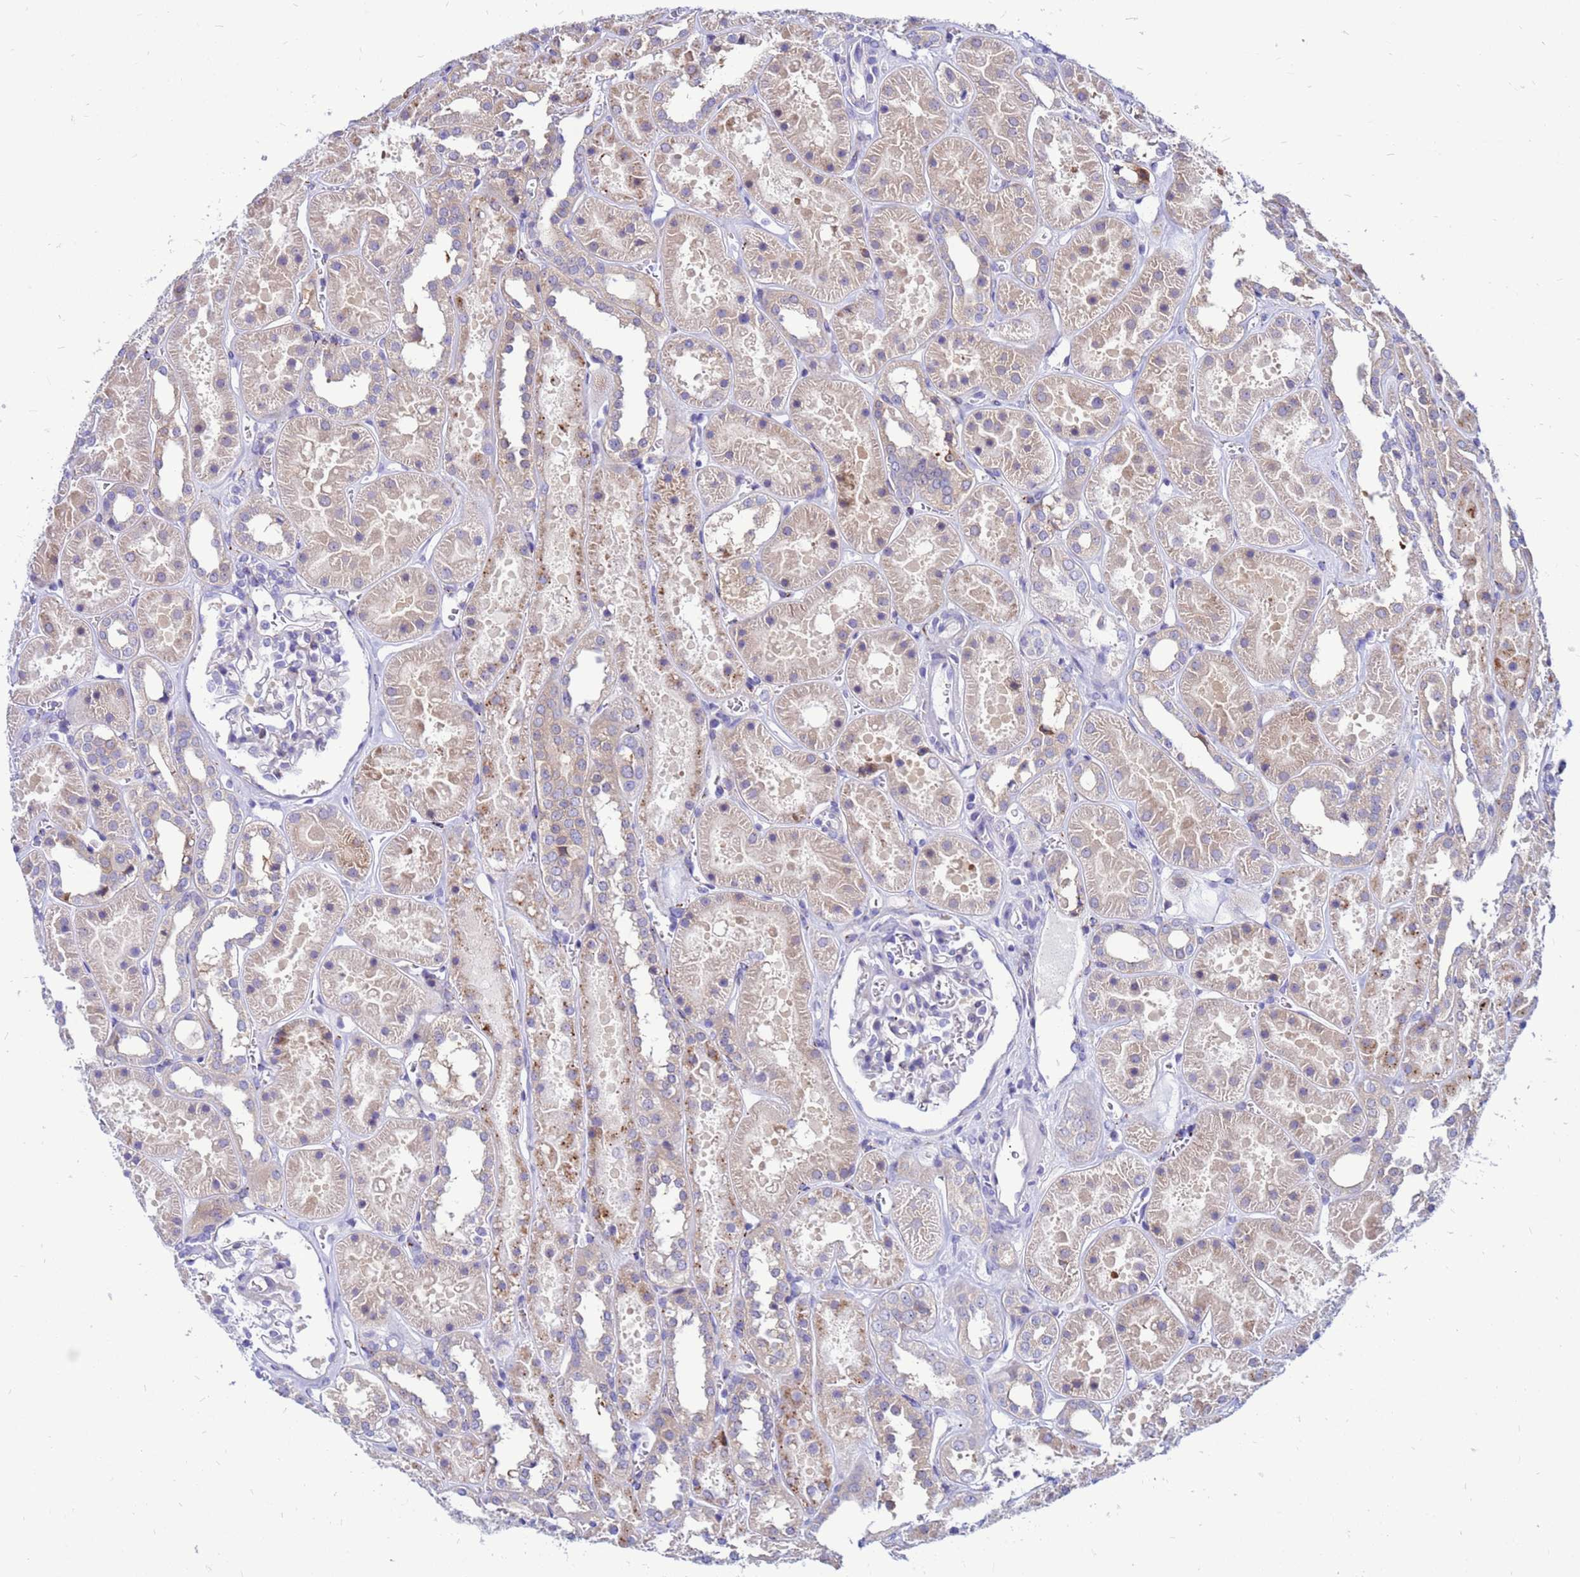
{"staining": {"intensity": "negative", "quantity": "none", "location": "none"}, "tissue": "kidney", "cell_type": "Cells in glomeruli", "image_type": "normal", "snomed": [{"axis": "morphology", "description": "Normal tissue, NOS"}, {"axis": "topography", "description": "Kidney"}], "caption": "High power microscopy histopathology image of an IHC image of benign kidney, revealing no significant expression in cells in glomeruli. (Immunohistochemistry, brightfield microscopy, high magnification).", "gene": "FHIP1A", "patient": {"sex": "female", "age": 41}}